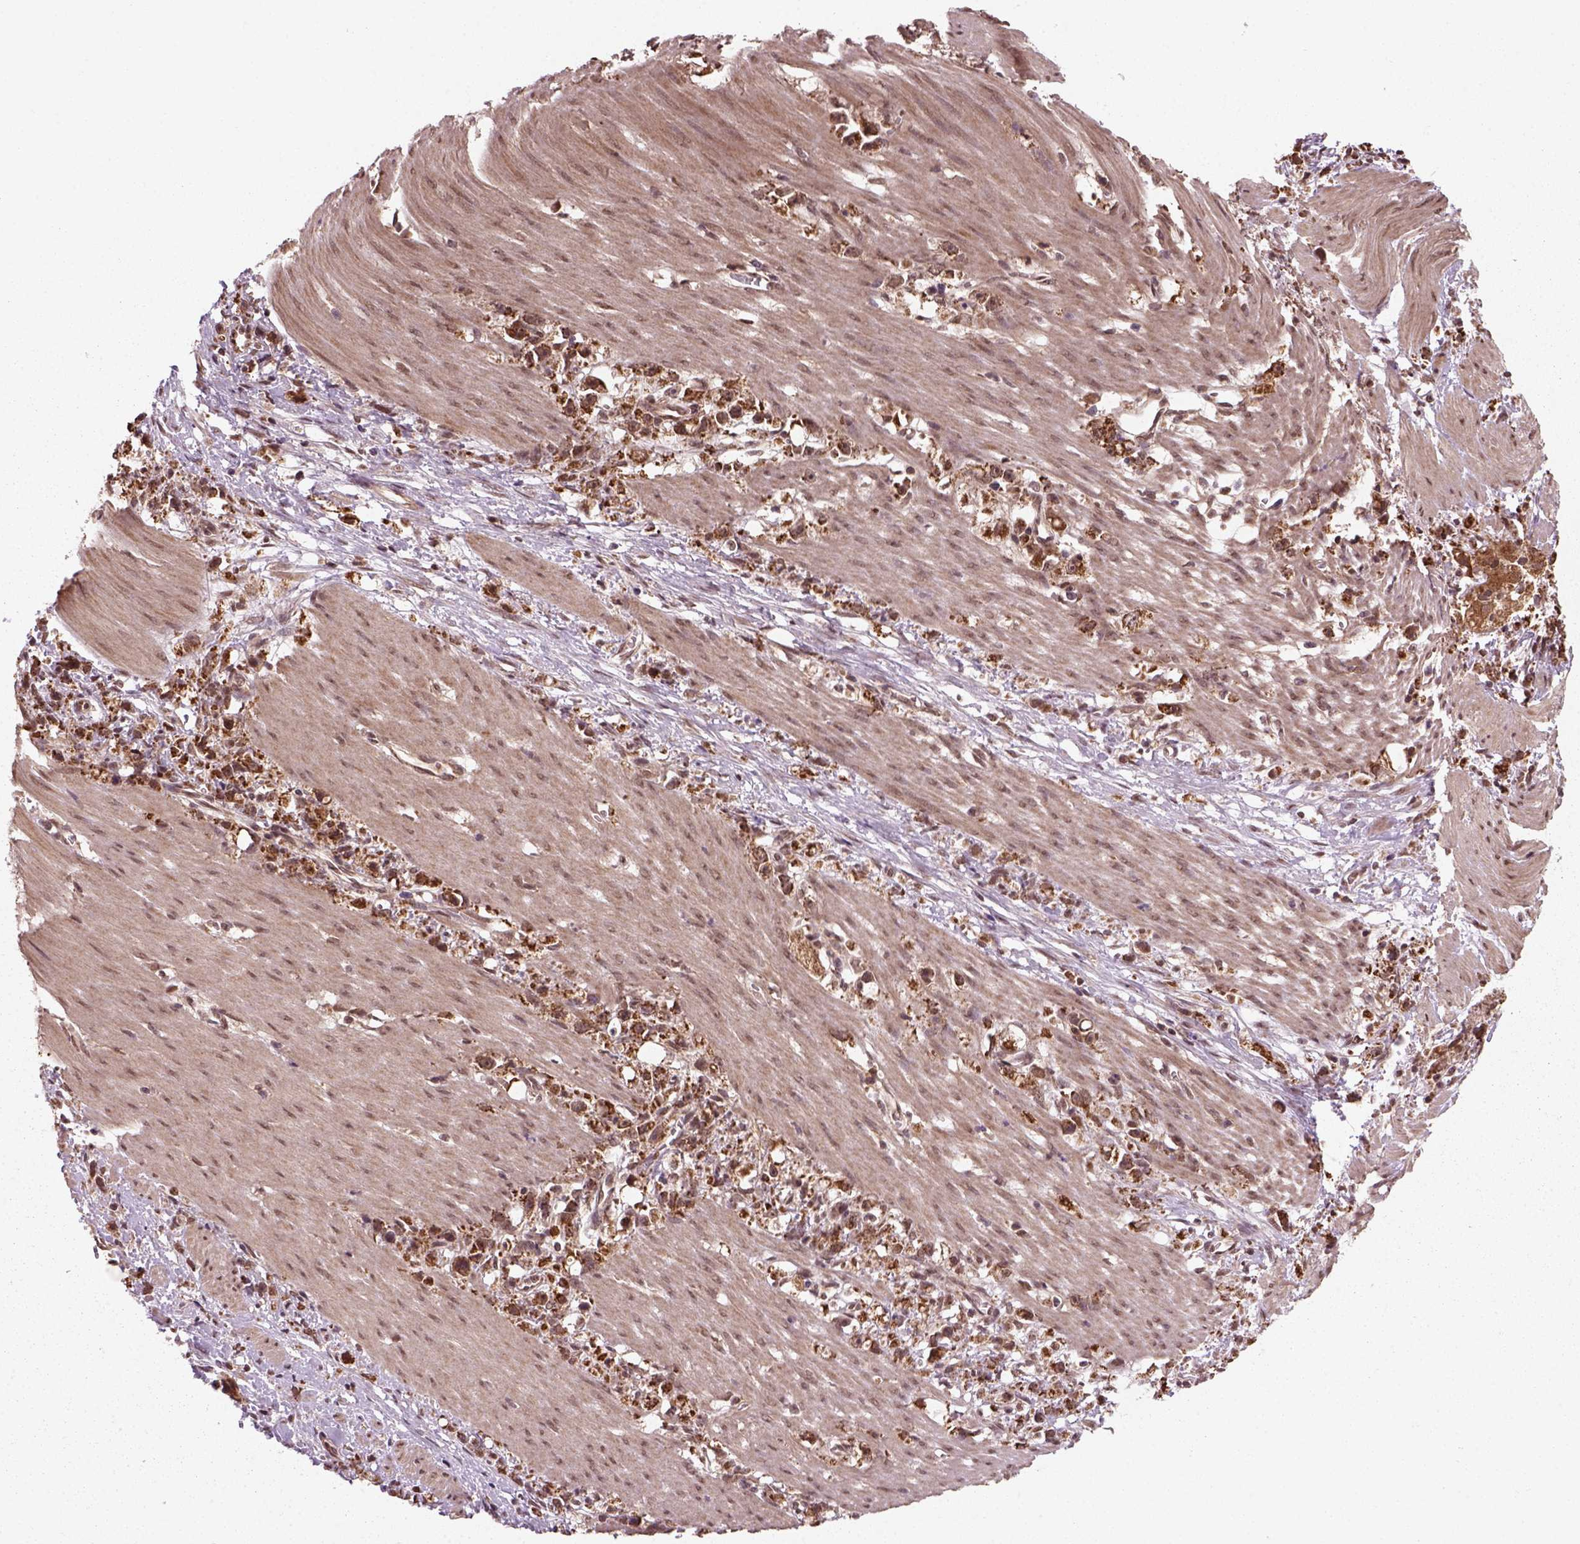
{"staining": {"intensity": "strong", "quantity": ">75%", "location": "cytoplasmic/membranous,nuclear"}, "tissue": "stomach cancer", "cell_type": "Tumor cells", "image_type": "cancer", "snomed": [{"axis": "morphology", "description": "Adenocarcinoma, NOS"}, {"axis": "topography", "description": "Stomach"}], "caption": "Tumor cells reveal strong cytoplasmic/membranous and nuclear expression in about >75% of cells in stomach cancer (adenocarcinoma).", "gene": "NUDT9", "patient": {"sex": "female", "age": 59}}